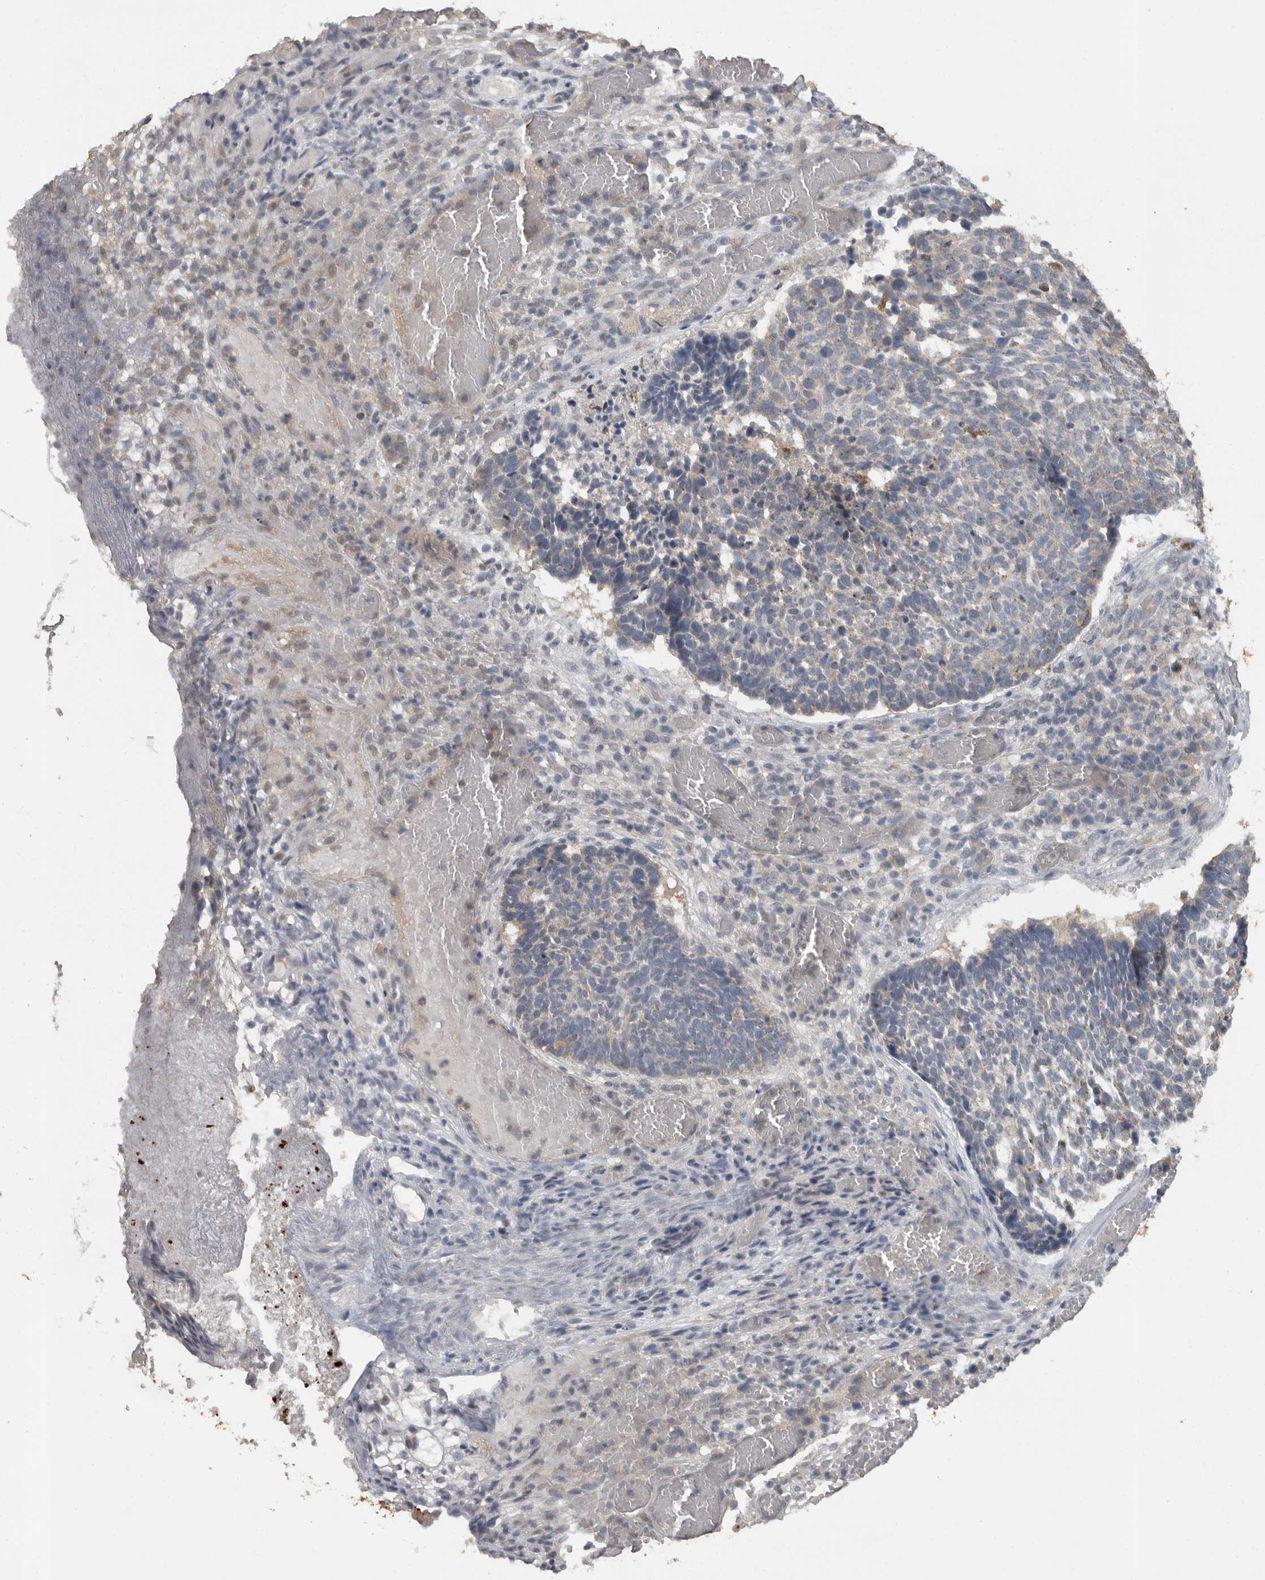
{"staining": {"intensity": "negative", "quantity": "none", "location": "none"}, "tissue": "skin cancer", "cell_type": "Tumor cells", "image_type": "cancer", "snomed": [{"axis": "morphology", "description": "Basal cell carcinoma"}, {"axis": "topography", "description": "Skin"}], "caption": "Image shows no significant protein positivity in tumor cells of skin cancer.", "gene": "MTF1", "patient": {"sex": "male", "age": 85}}